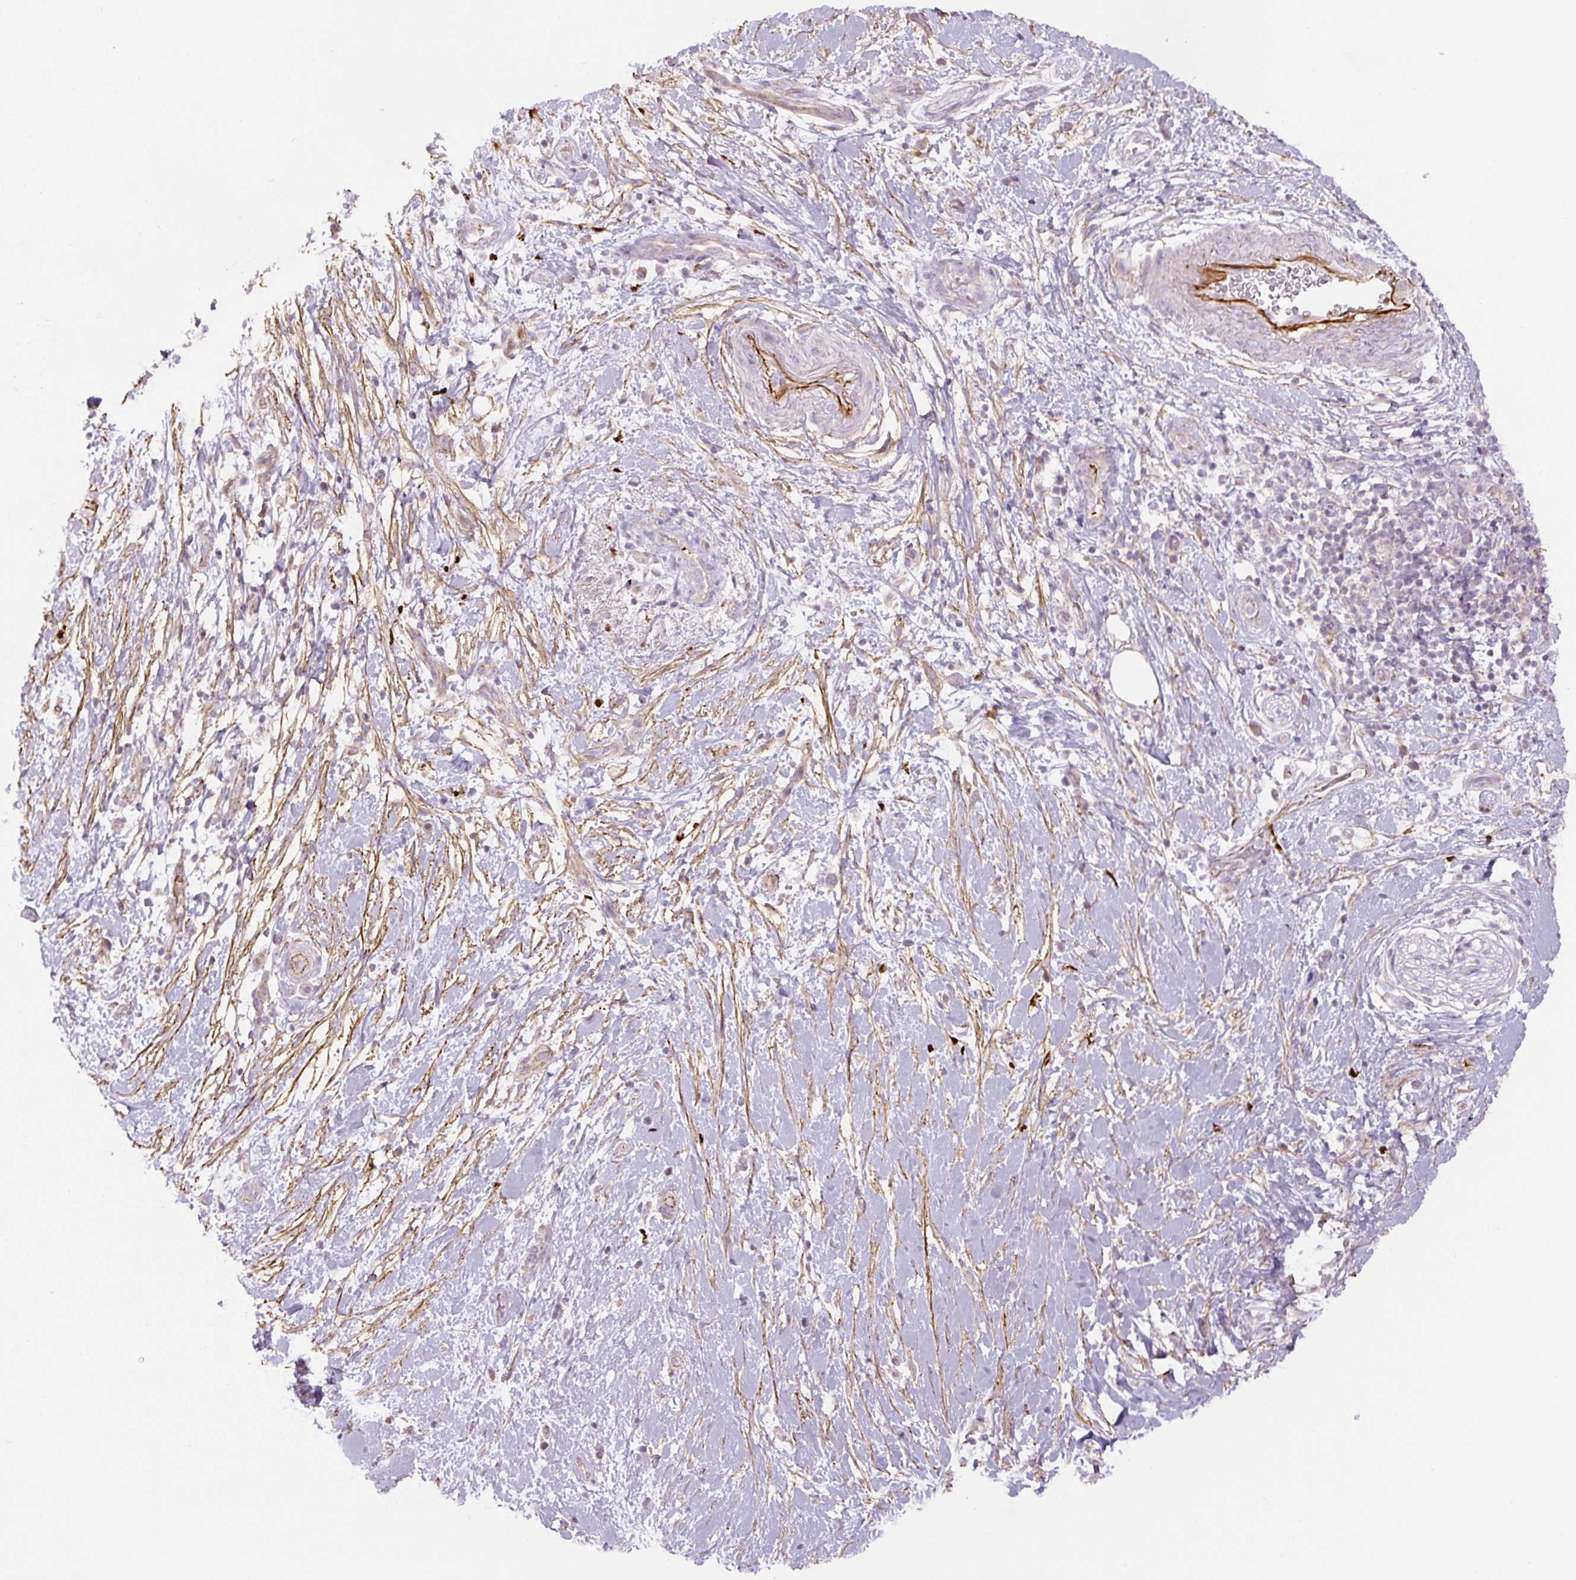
{"staining": {"intensity": "negative", "quantity": "none", "location": "none"}, "tissue": "pancreatic cancer", "cell_type": "Tumor cells", "image_type": "cancer", "snomed": [{"axis": "morphology", "description": "Adenocarcinoma, NOS"}, {"axis": "topography", "description": "Pancreas"}], "caption": "Immunohistochemical staining of adenocarcinoma (pancreatic) reveals no significant expression in tumor cells.", "gene": "CCNI2", "patient": {"sex": "female", "age": 72}}